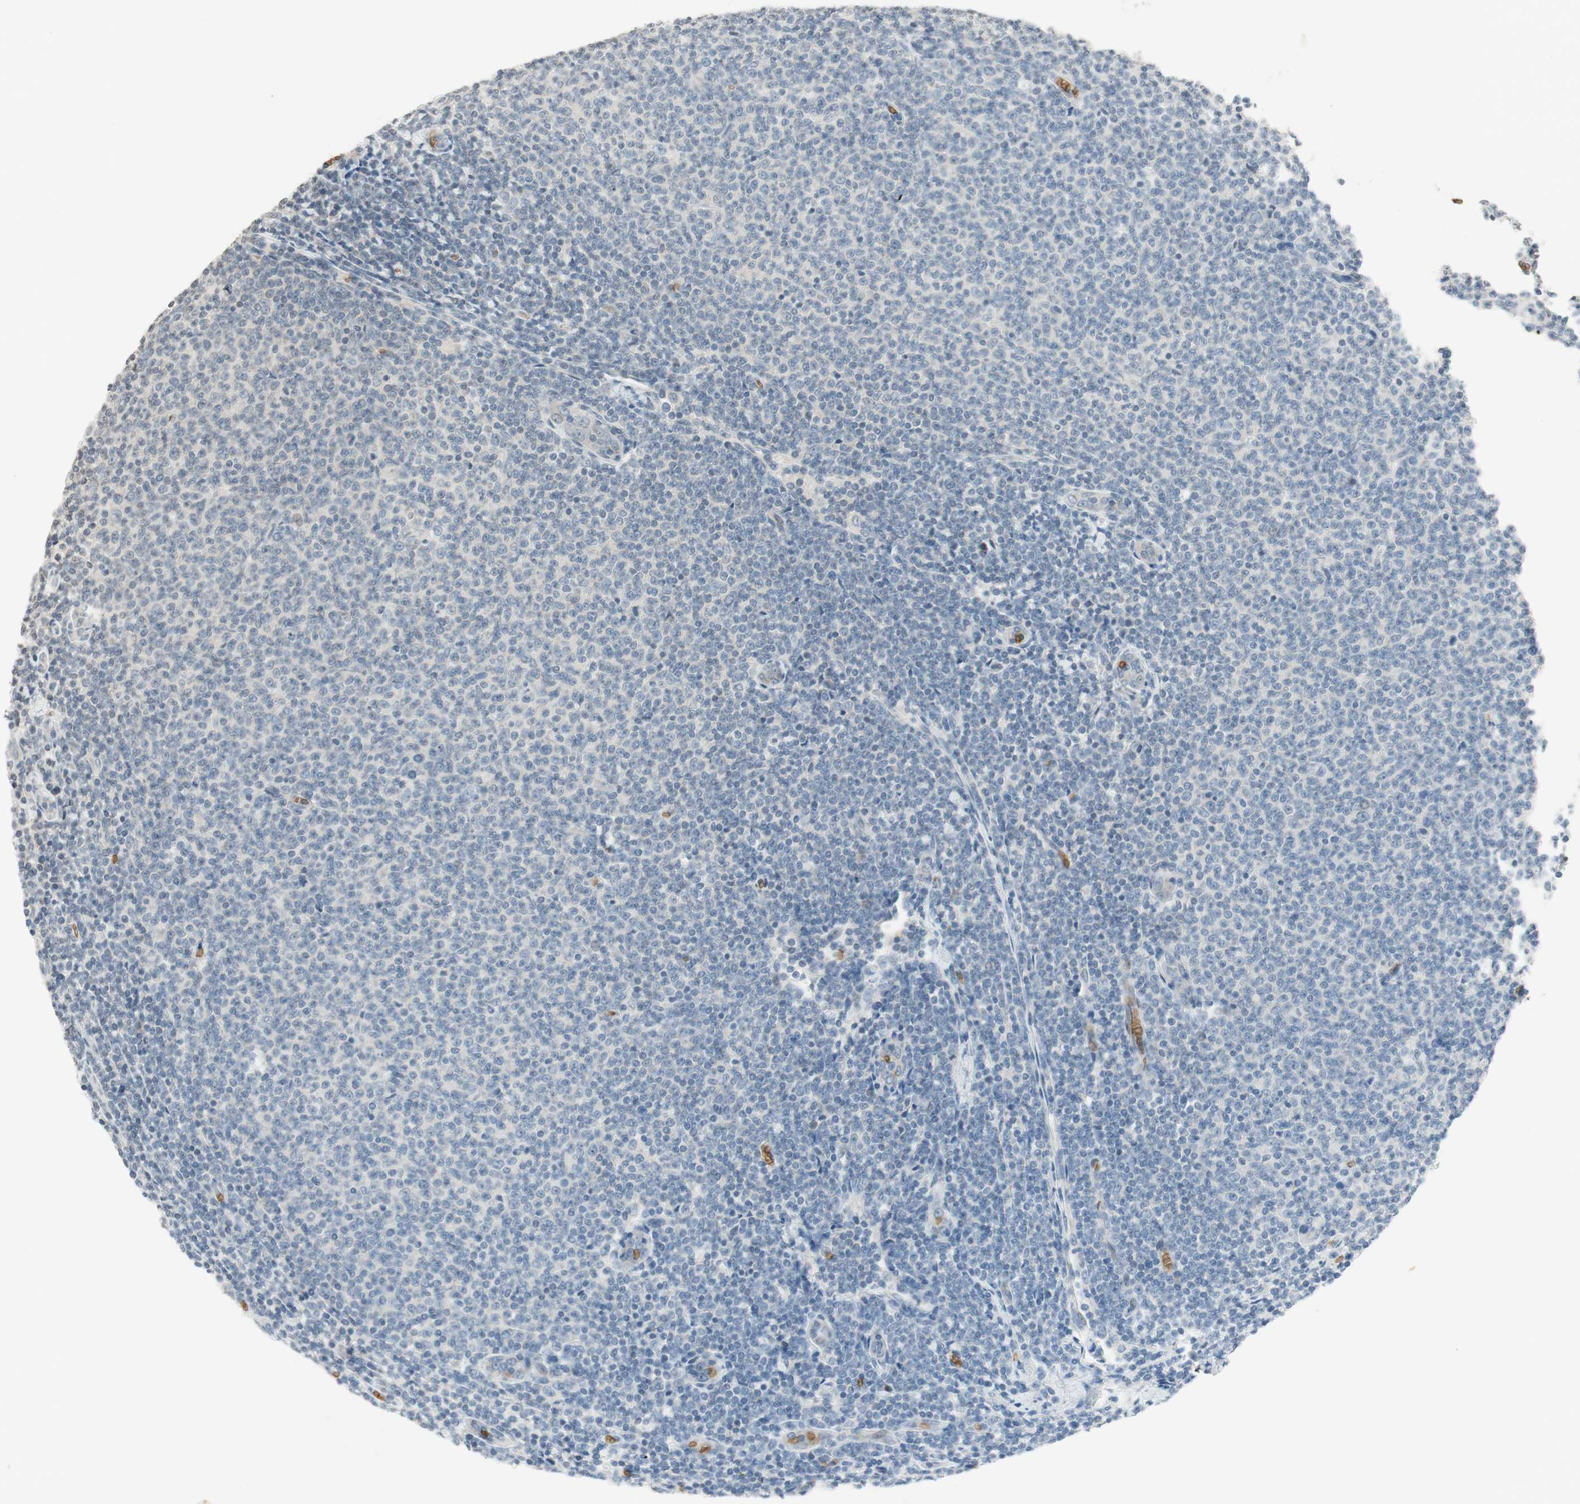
{"staining": {"intensity": "negative", "quantity": "none", "location": "none"}, "tissue": "lymphoma", "cell_type": "Tumor cells", "image_type": "cancer", "snomed": [{"axis": "morphology", "description": "Malignant lymphoma, non-Hodgkin's type, Low grade"}, {"axis": "topography", "description": "Lymph node"}], "caption": "This is an immunohistochemistry photomicrograph of human low-grade malignant lymphoma, non-Hodgkin's type. There is no staining in tumor cells.", "gene": "GYPC", "patient": {"sex": "male", "age": 66}}